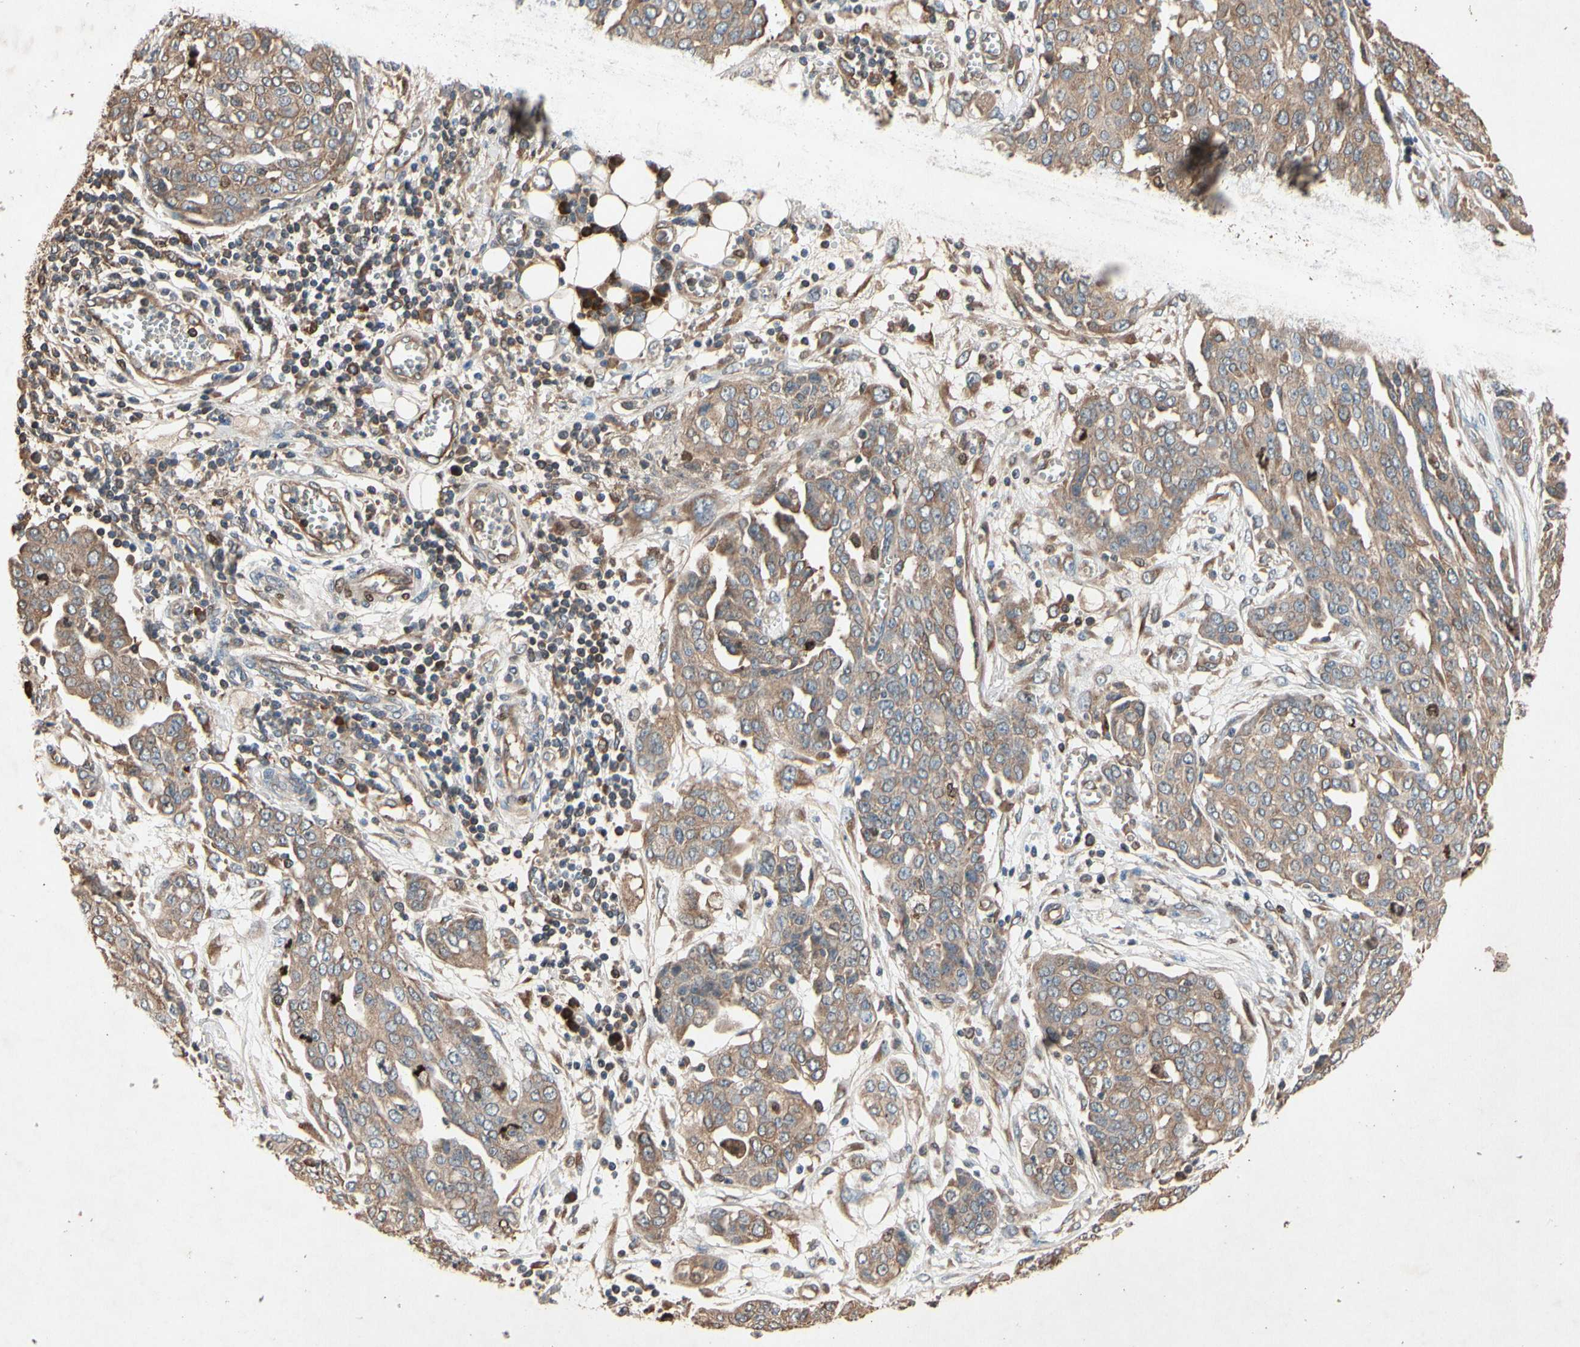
{"staining": {"intensity": "moderate", "quantity": ">75%", "location": "cytoplasmic/membranous"}, "tissue": "ovarian cancer", "cell_type": "Tumor cells", "image_type": "cancer", "snomed": [{"axis": "morphology", "description": "Cystadenocarcinoma, serous, NOS"}, {"axis": "topography", "description": "Soft tissue"}, {"axis": "topography", "description": "Ovary"}], "caption": "DAB (3,3'-diaminobenzidine) immunohistochemical staining of ovarian cancer shows moderate cytoplasmic/membranous protein expression in approximately >75% of tumor cells.", "gene": "PRDX4", "patient": {"sex": "female", "age": 57}}